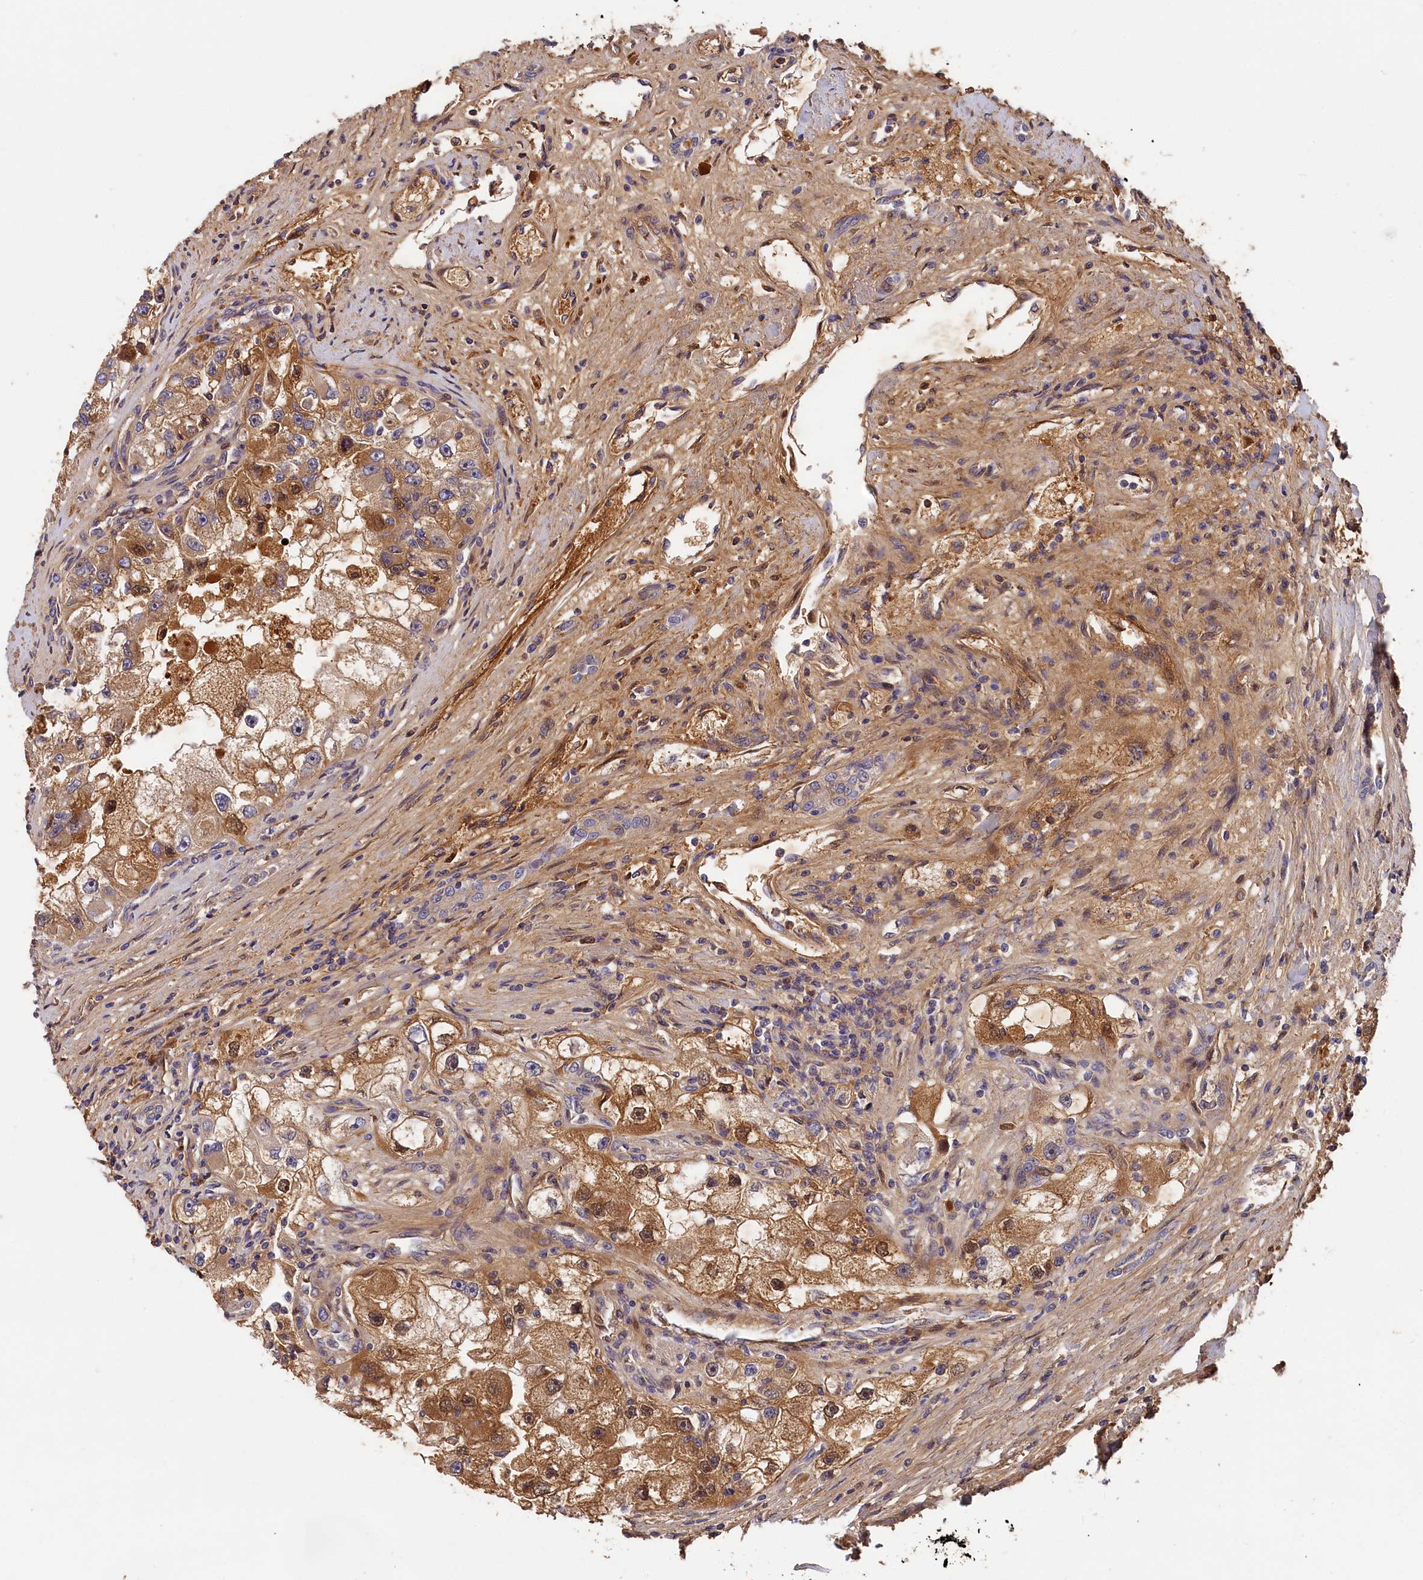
{"staining": {"intensity": "moderate", "quantity": "25%-75%", "location": "cytoplasmic/membranous"}, "tissue": "renal cancer", "cell_type": "Tumor cells", "image_type": "cancer", "snomed": [{"axis": "morphology", "description": "Adenocarcinoma, NOS"}, {"axis": "topography", "description": "Kidney"}], "caption": "Adenocarcinoma (renal) stained for a protein demonstrates moderate cytoplasmic/membranous positivity in tumor cells.", "gene": "ITIH1", "patient": {"sex": "male", "age": 63}}